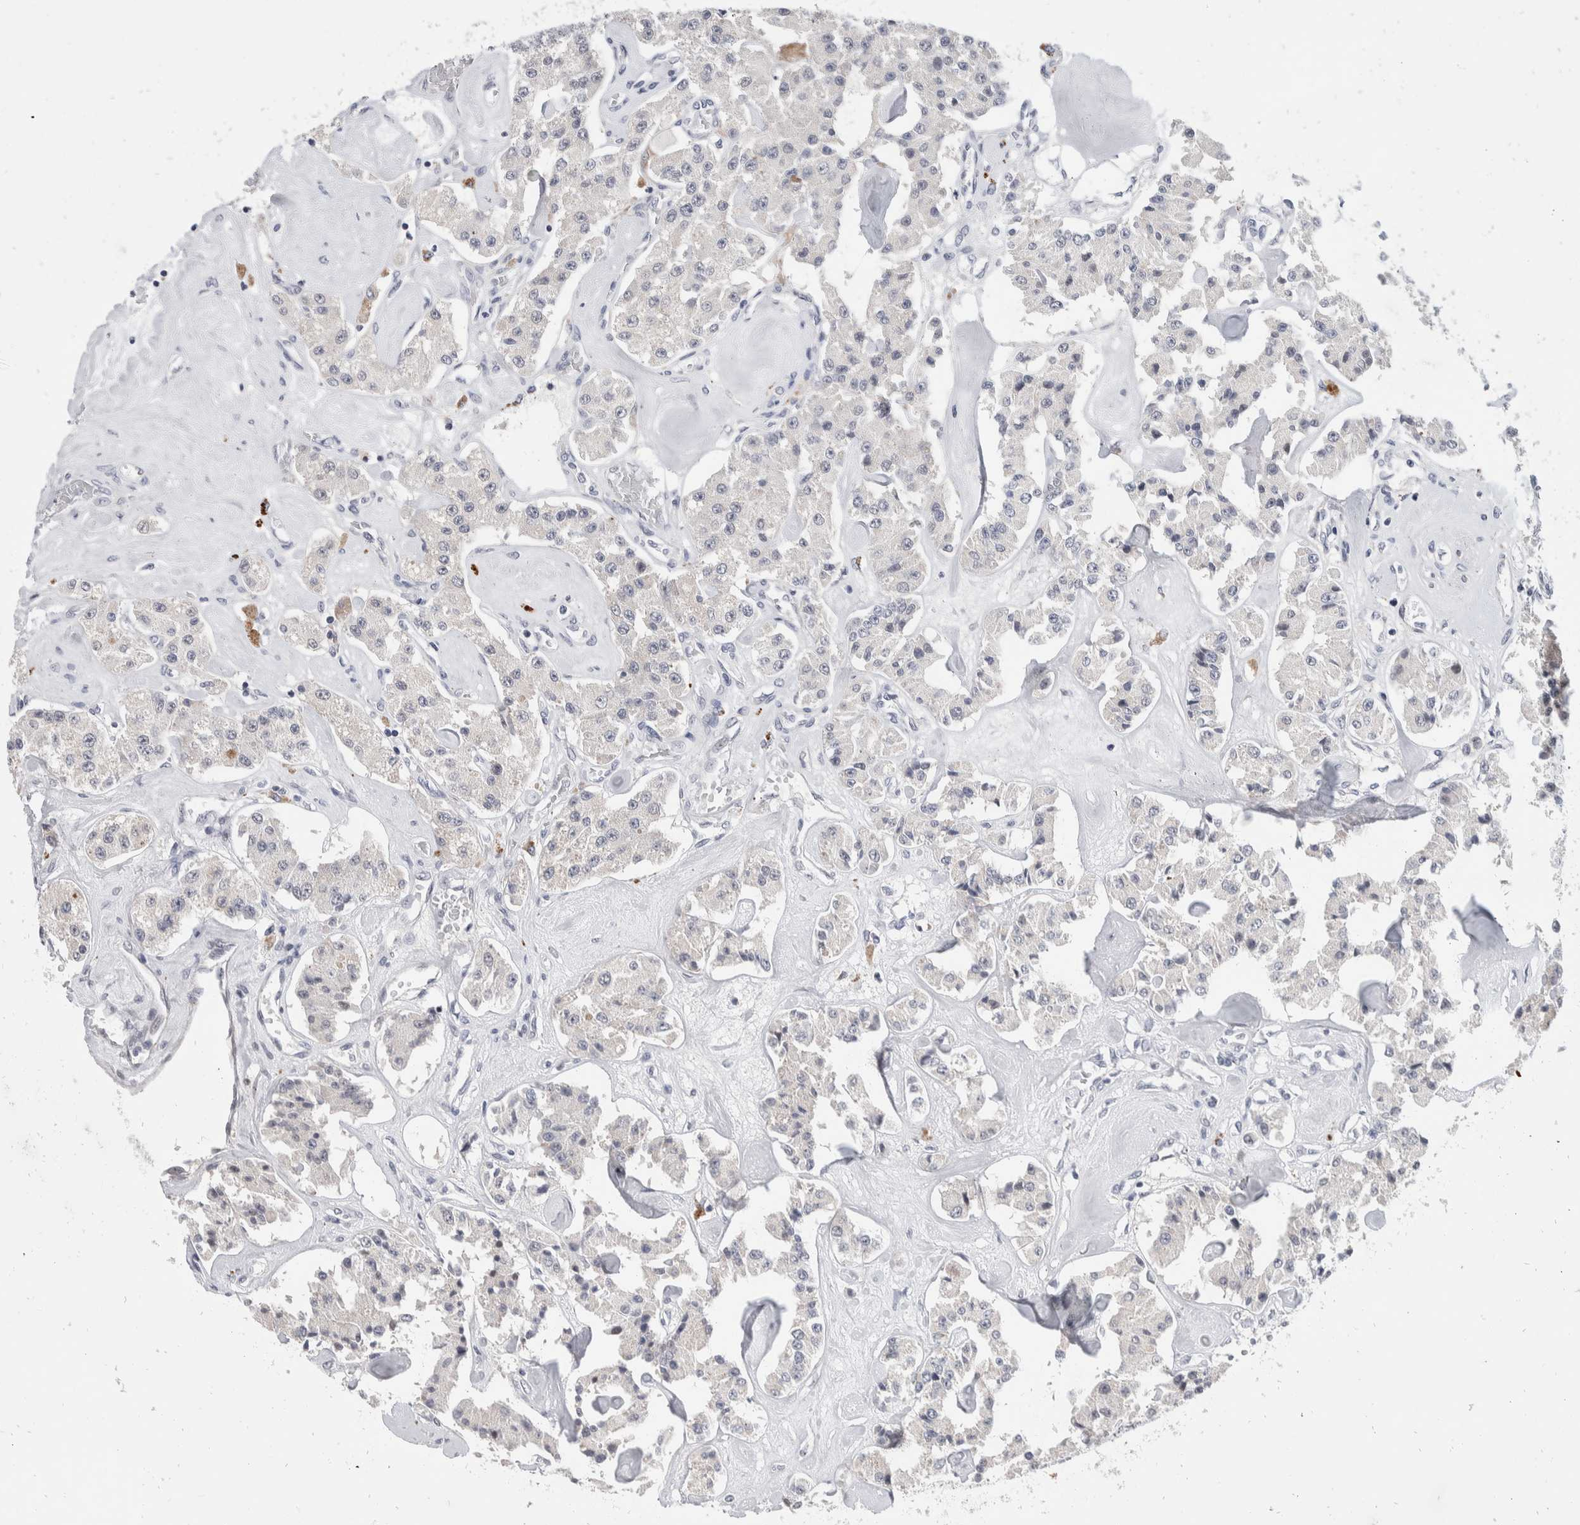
{"staining": {"intensity": "negative", "quantity": "none", "location": "none"}, "tissue": "carcinoid", "cell_type": "Tumor cells", "image_type": "cancer", "snomed": [{"axis": "morphology", "description": "Carcinoid, malignant, NOS"}, {"axis": "topography", "description": "Pancreas"}], "caption": "This is a micrograph of IHC staining of malignant carcinoid, which shows no staining in tumor cells. (Brightfield microscopy of DAB IHC at high magnification).", "gene": "CATSPERD", "patient": {"sex": "male", "age": 41}}